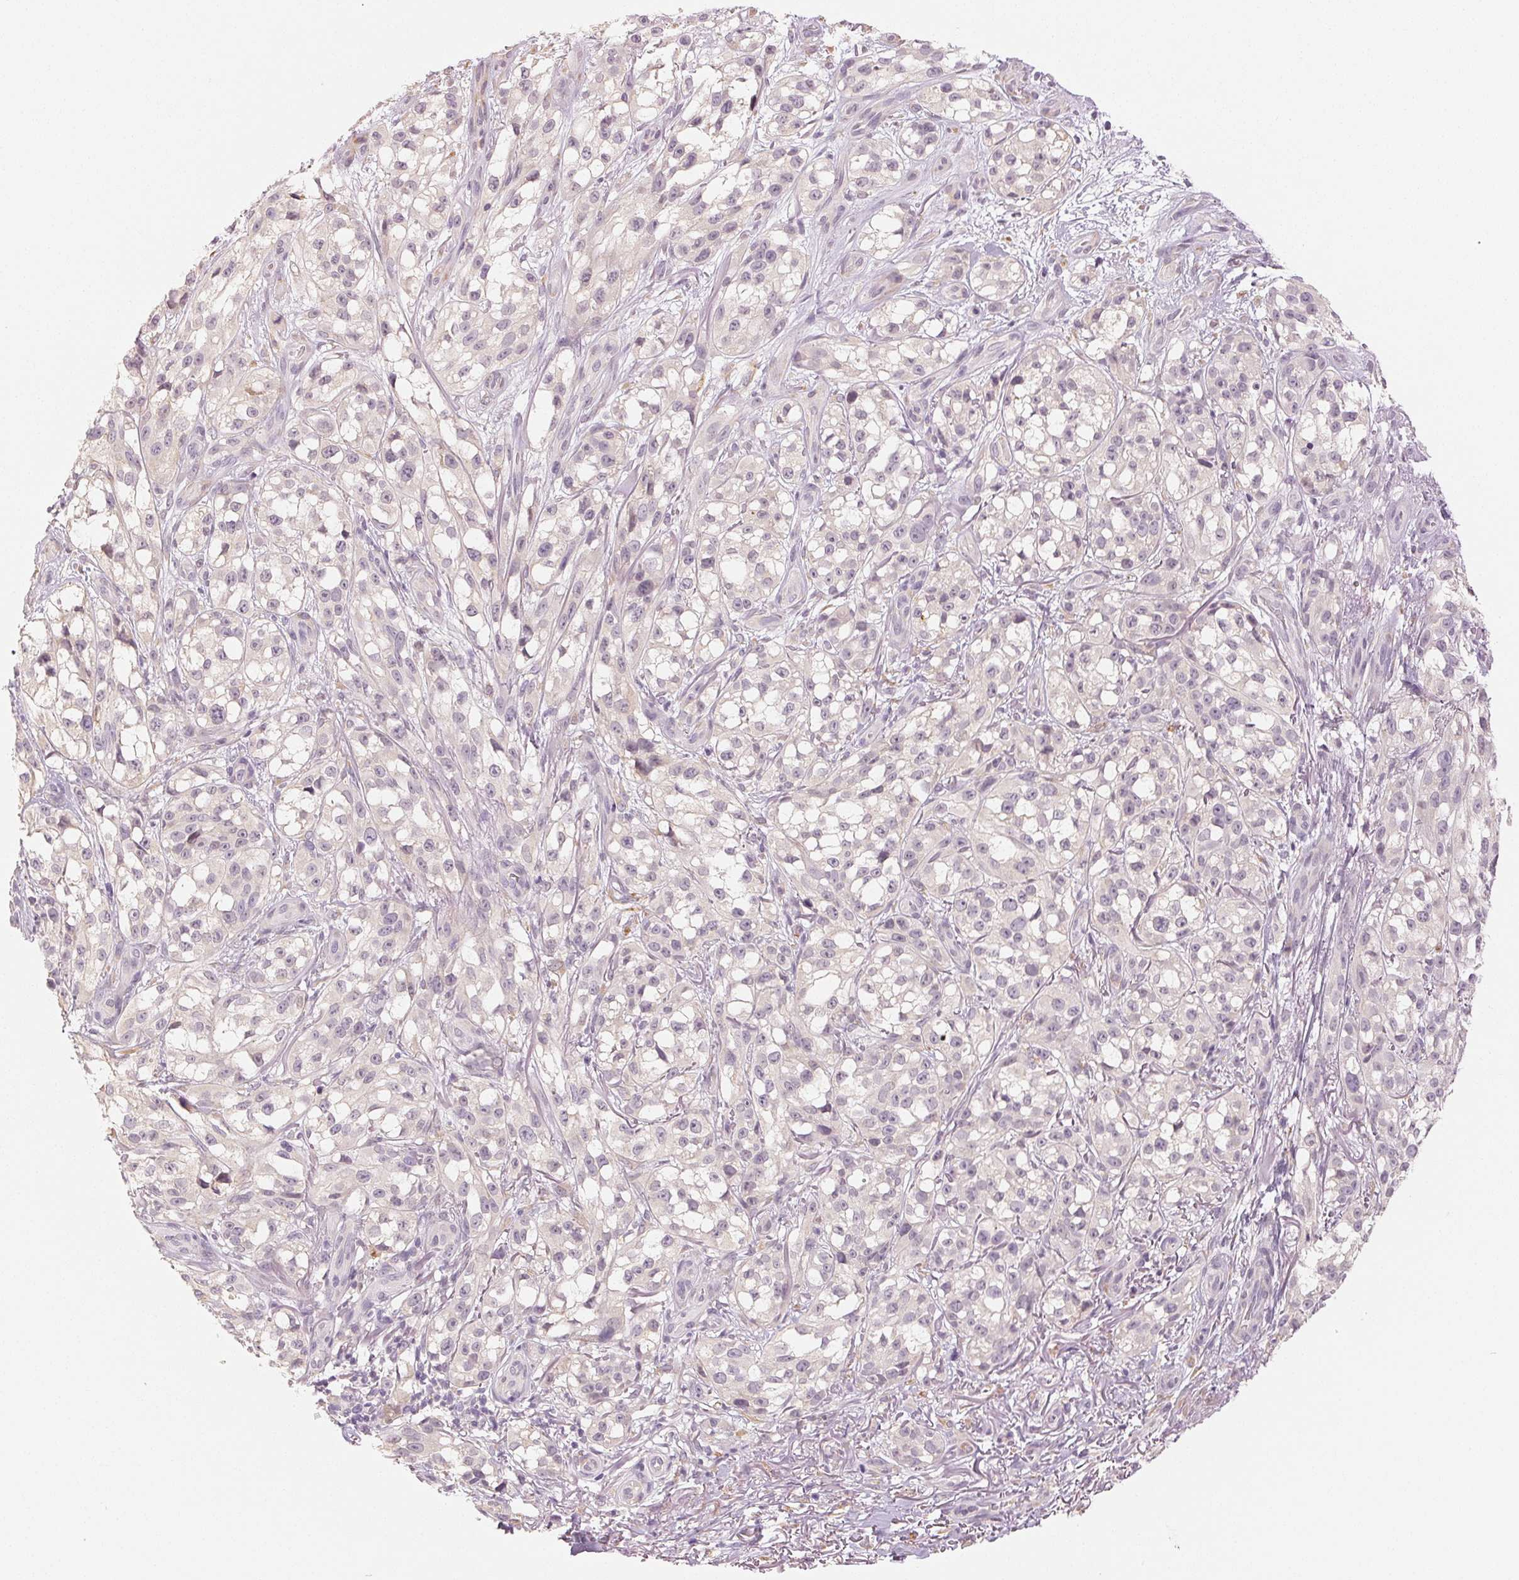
{"staining": {"intensity": "negative", "quantity": "none", "location": "none"}, "tissue": "melanoma", "cell_type": "Tumor cells", "image_type": "cancer", "snomed": [{"axis": "morphology", "description": "Malignant melanoma, NOS"}, {"axis": "topography", "description": "Skin"}], "caption": "IHC of human melanoma reveals no expression in tumor cells. (DAB immunohistochemistry visualized using brightfield microscopy, high magnification).", "gene": "MAP1LC3A", "patient": {"sex": "female", "age": 85}}